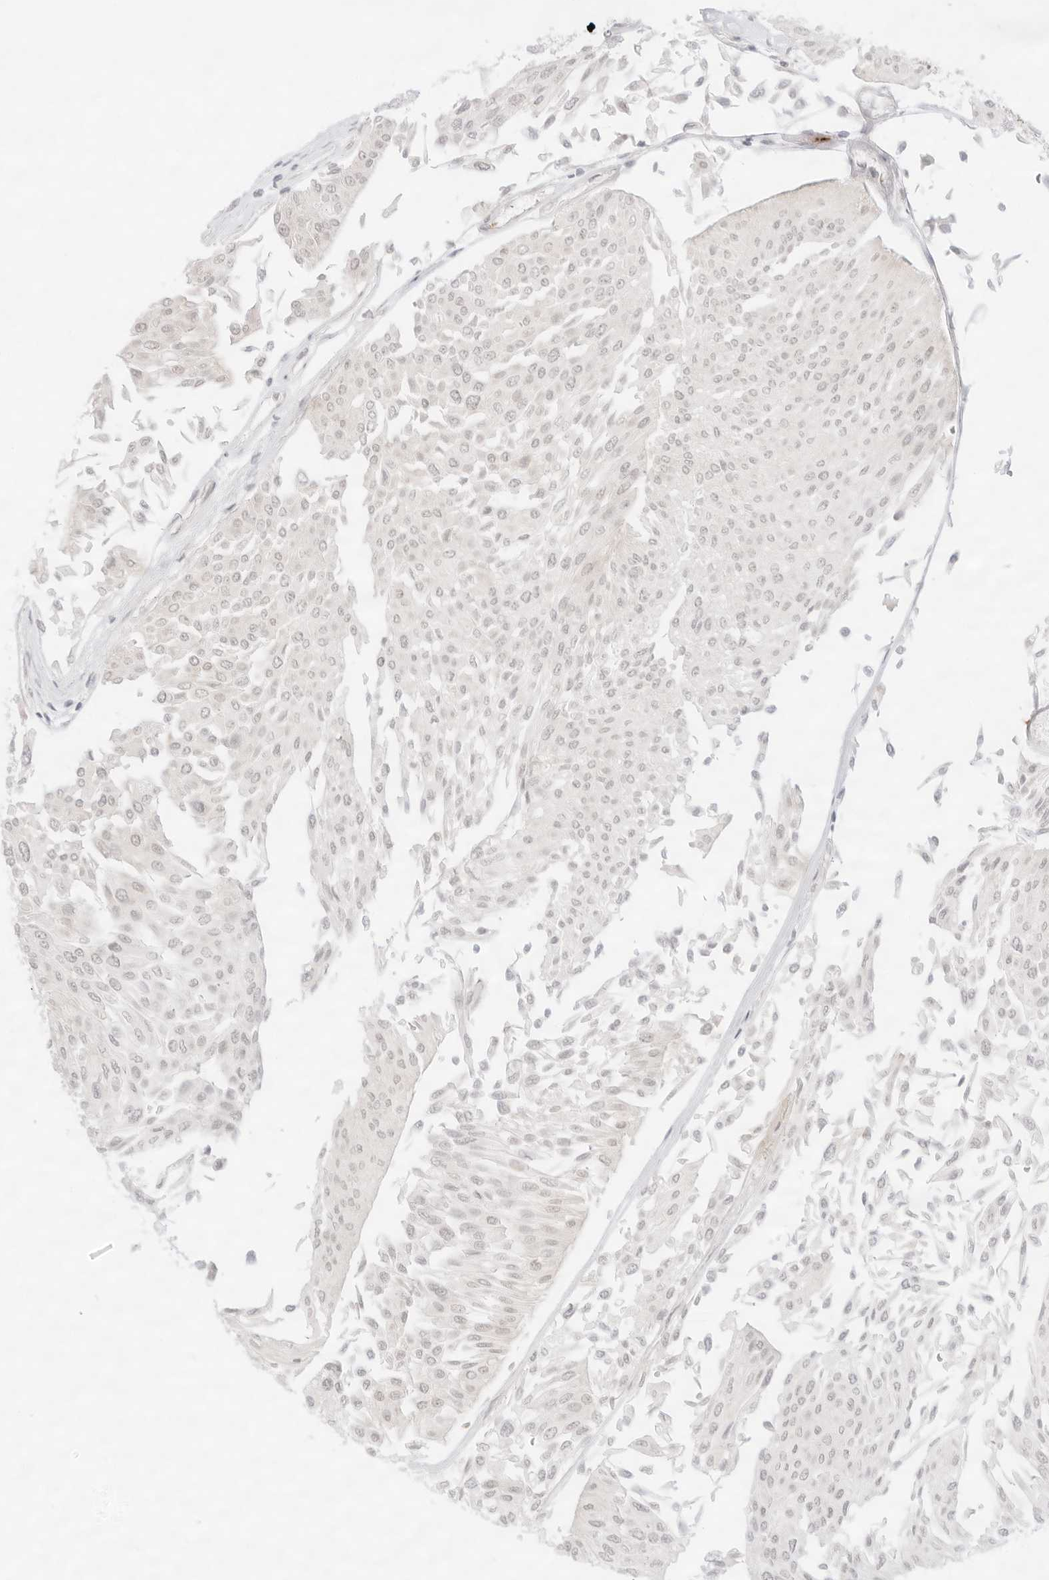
{"staining": {"intensity": "negative", "quantity": "none", "location": "none"}, "tissue": "urothelial cancer", "cell_type": "Tumor cells", "image_type": "cancer", "snomed": [{"axis": "morphology", "description": "Urothelial carcinoma, Low grade"}, {"axis": "topography", "description": "Urinary bladder"}], "caption": "This is an IHC photomicrograph of human low-grade urothelial carcinoma. There is no positivity in tumor cells.", "gene": "GNAS", "patient": {"sex": "male", "age": 67}}